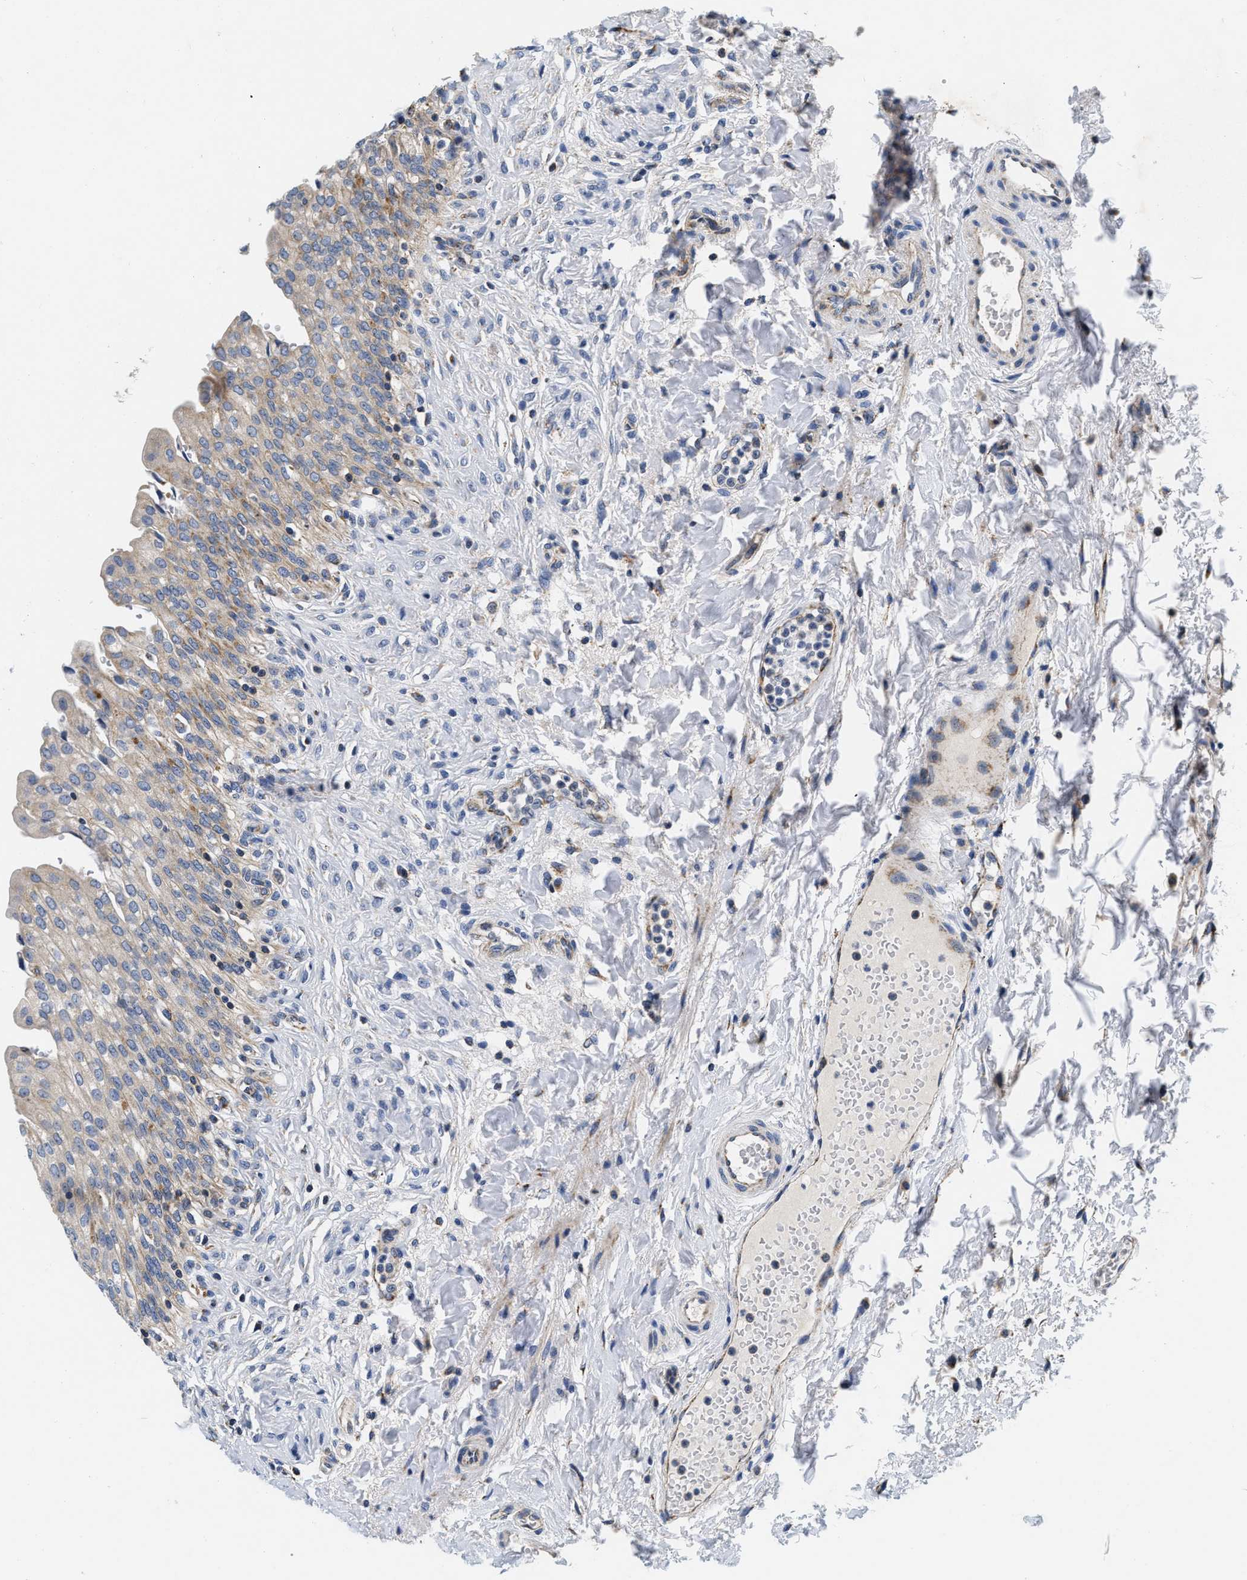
{"staining": {"intensity": "weak", "quantity": "<25%", "location": "cytoplasmic/membranous"}, "tissue": "urinary bladder", "cell_type": "Urothelial cells", "image_type": "normal", "snomed": [{"axis": "morphology", "description": "Urothelial carcinoma, High grade"}, {"axis": "topography", "description": "Urinary bladder"}], "caption": "Urinary bladder stained for a protein using IHC displays no expression urothelial cells.", "gene": "PDP1", "patient": {"sex": "male", "age": 46}}